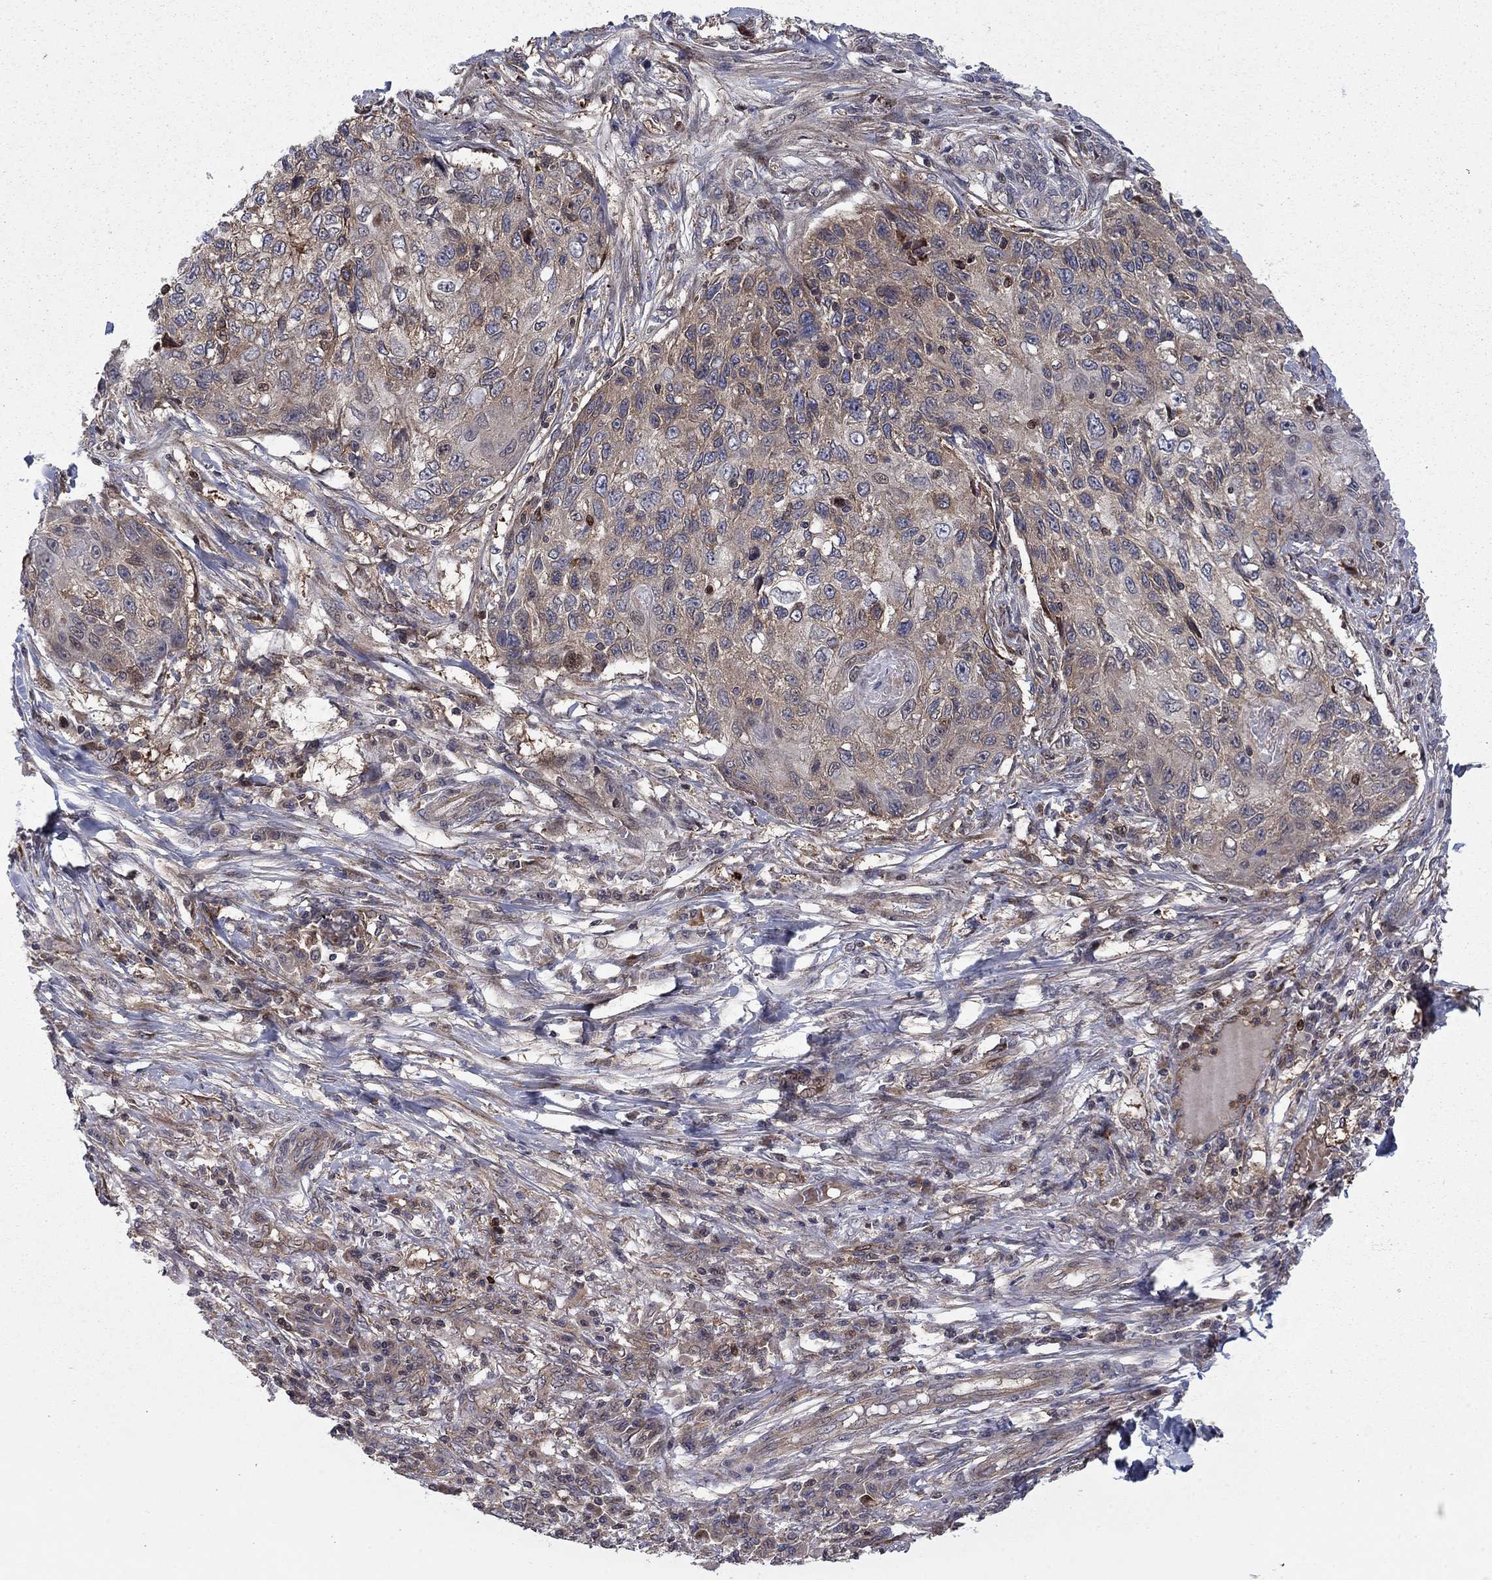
{"staining": {"intensity": "moderate", "quantity": "<25%", "location": "cytoplasmic/membranous"}, "tissue": "skin cancer", "cell_type": "Tumor cells", "image_type": "cancer", "snomed": [{"axis": "morphology", "description": "Squamous cell carcinoma, NOS"}, {"axis": "topography", "description": "Skin"}], "caption": "This is an image of immunohistochemistry (IHC) staining of skin cancer, which shows moderate expression in the cytoplasmic/membranous of tumor cells.", "gene": "HDAC4", "patient": {"sex": "male", "age": 92}}